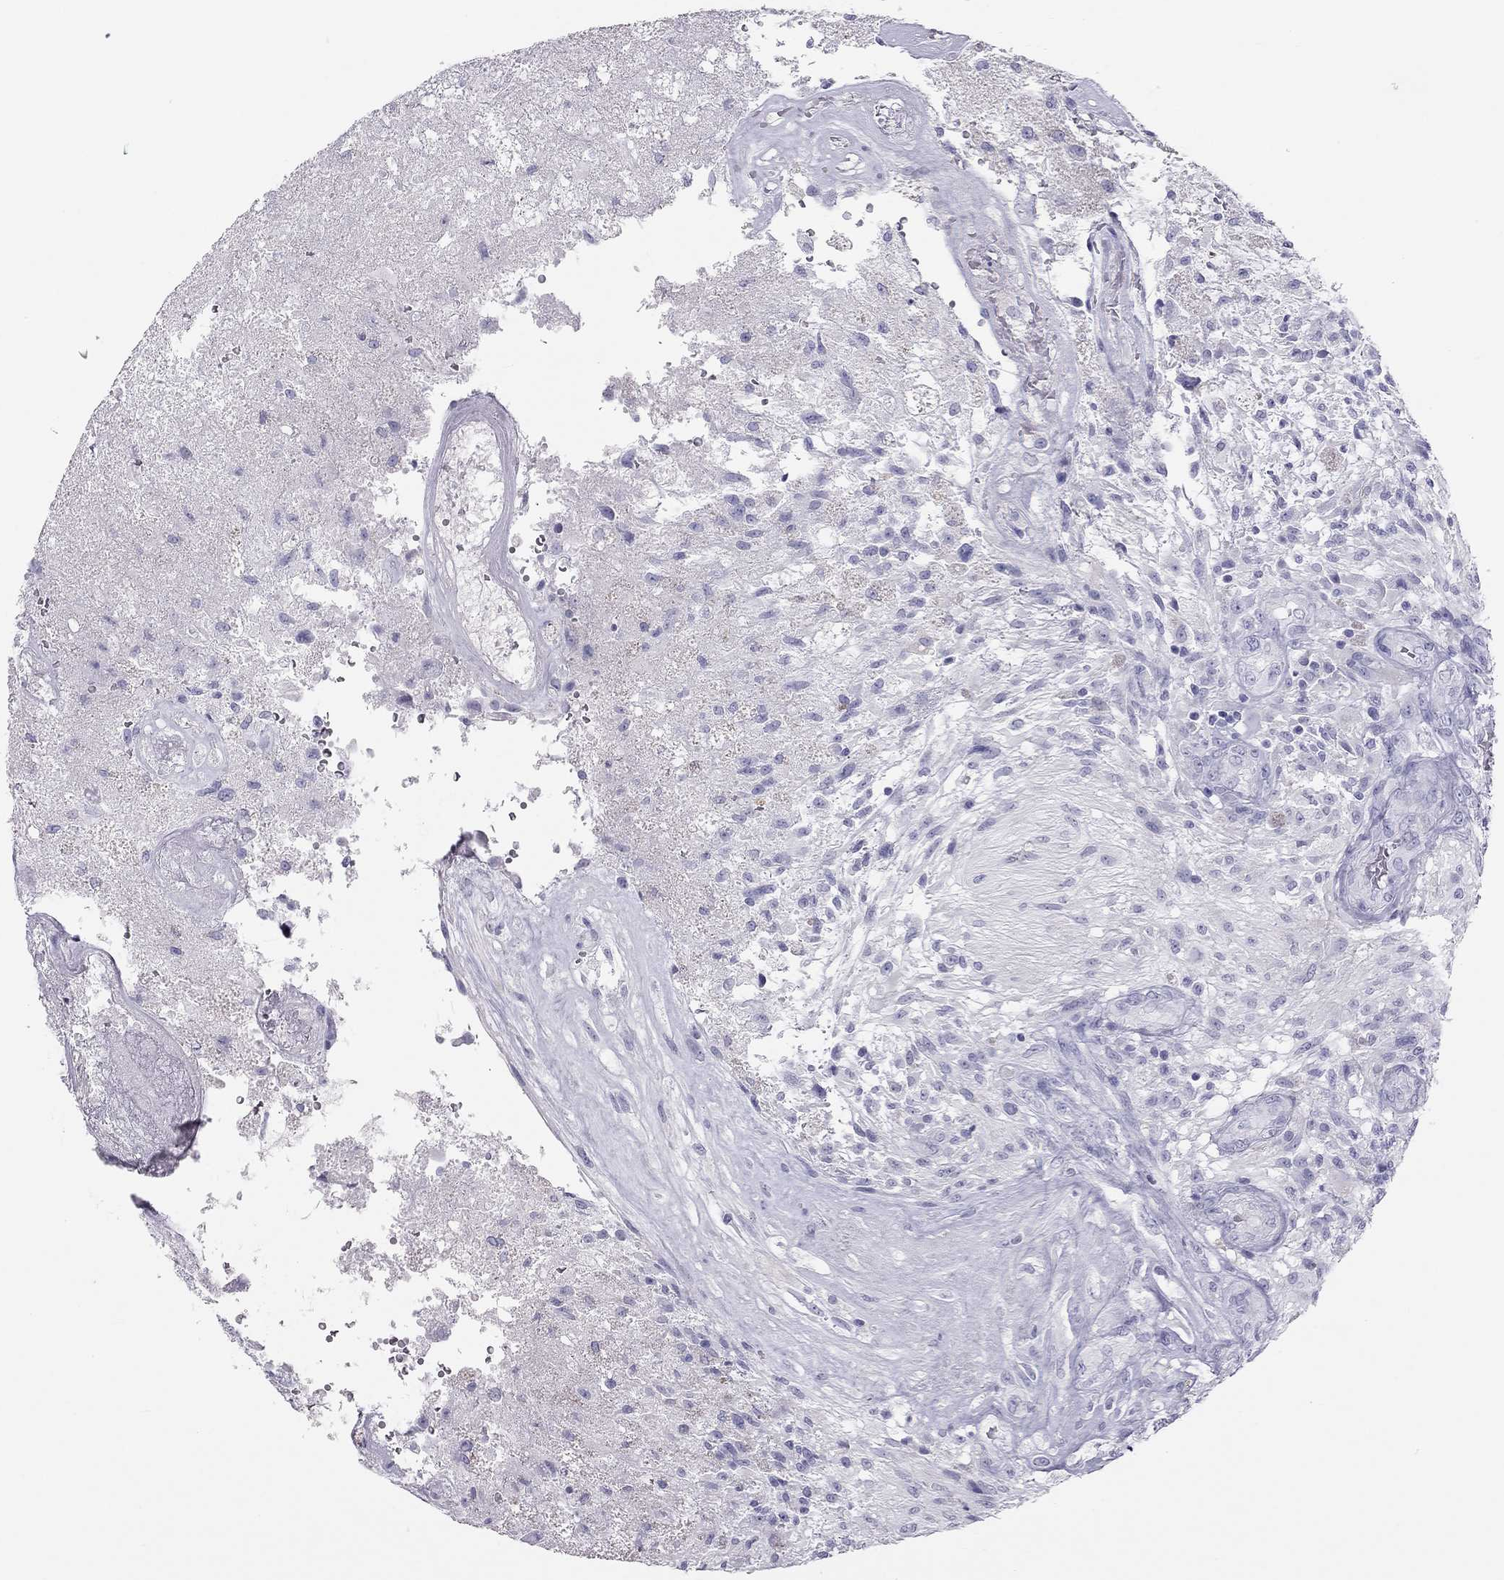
{"staining": {"intensity": "negative", "quantity": "none", "location": "none"}, "tissue": "glioma", "cell_type": "Tumor cells", "image_type": "cancer", "snomed": [{"axis": "morphology", "description": "Glioma, malignant, High grade"}, {"axis": "topography", "description": "Brain"}], "caption": "Malignant glioma (high-grade) stained for a protein using immunohistochemistry (IHC) displays no expression tumor cells.", "gene": "KLRG1", "patient": {"sex": "male", "age": 56}}